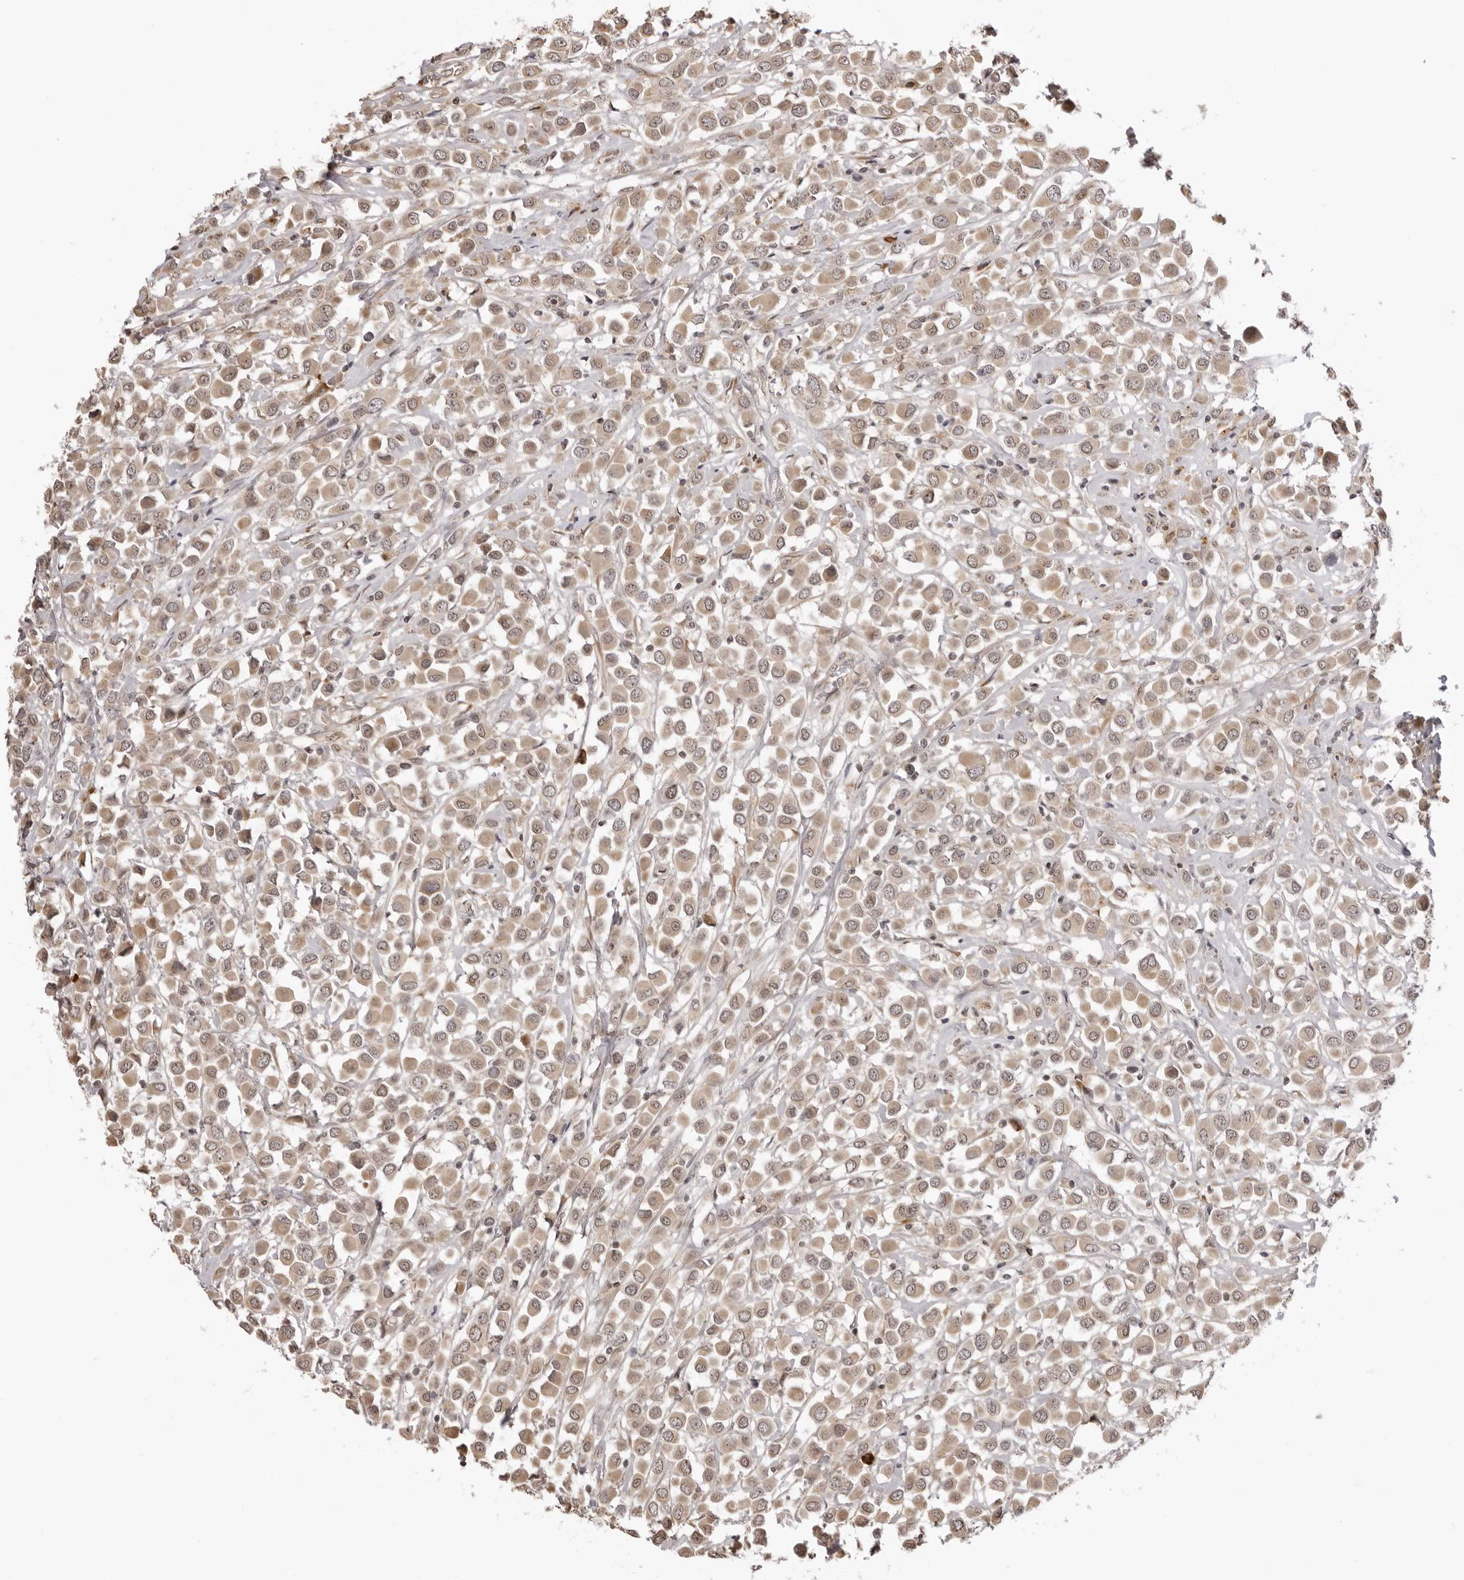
{"staining": {"intensity": "moderate", "quantity": ">75%", "location": "cytoplasmic/membranous"}, "tissue": "breast cancer", "cell_type": "Tumor cells", "image_type": "cancer", "snomed": [{"axis": "morphology", "description": "Duct carcinoma"}, {"axis": "topography", "description": "Breast"}], "caption": "This is an image of immunohistochemistry staining of infiltrating ductal carcinoma (breast), which shows moderate positivity in the cytoplasmic/membranous of tumor cells.", "gene": "ZC3H11A", "patient": {"sex": "female", "age": 61}}